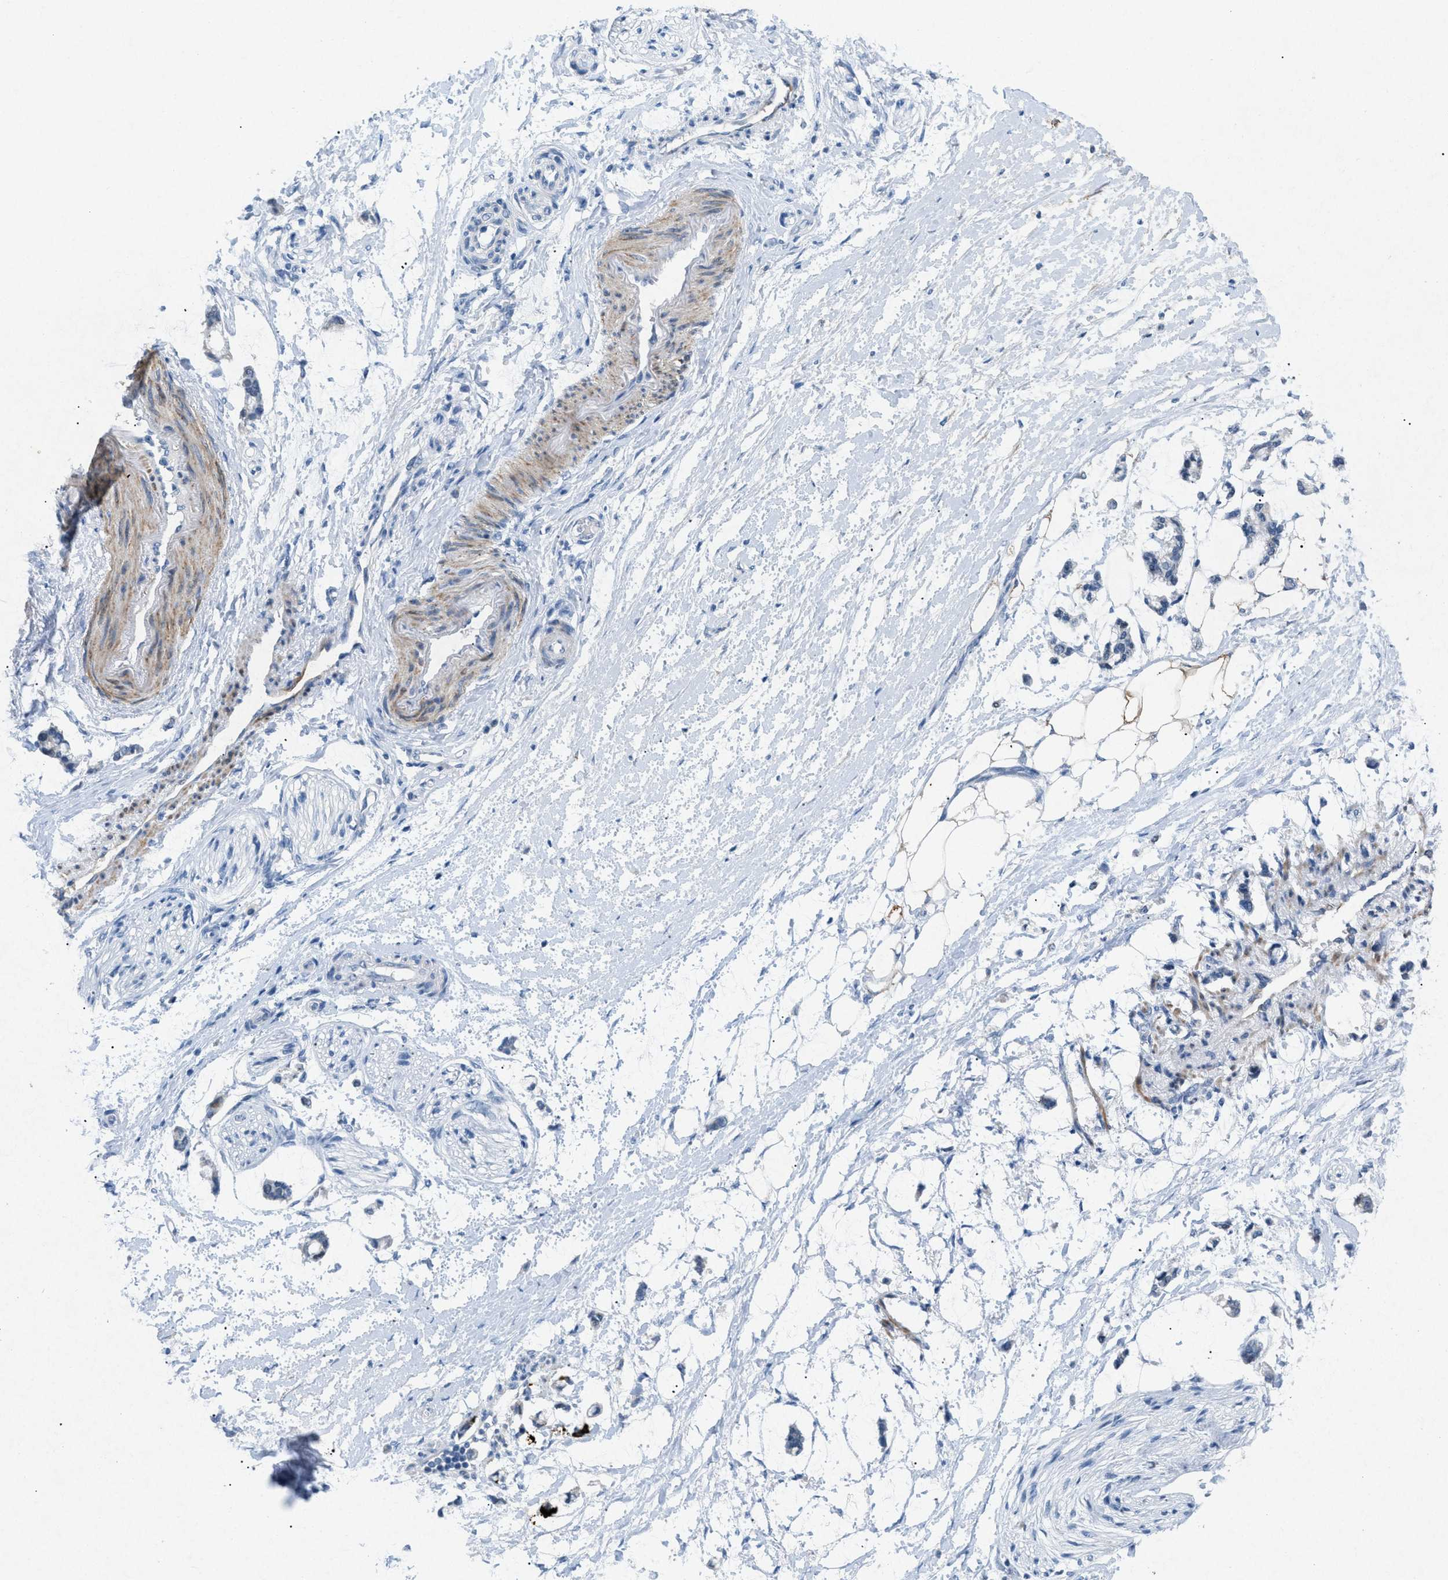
{"staining": {"intensity": "negative", "quantity": "none", "location": "none"}, "tissue": "adipose tissue", "cell_type": "Adipocytes", "image_type": "normal", "snomed": [{"axis": "morphology", "description": "Normal tissue, NOS"}, {"axis": "morphology", "description": "Adenocarcinoma, NOS"}, {"axis": "topography", "description": "Colon"}, {"axis": "topography", "description": "Peripheral nerve tissue"}], "caption": "Immunohistochemical staining of normal adipose tissue exhibits no significant positivity in adipocytes. (DAB (3,3'-diaminobenzidine) IHC with hematoxylin counter stain).", "gene": "TASOR", "patient": {"sex": "male", "age": 14}}